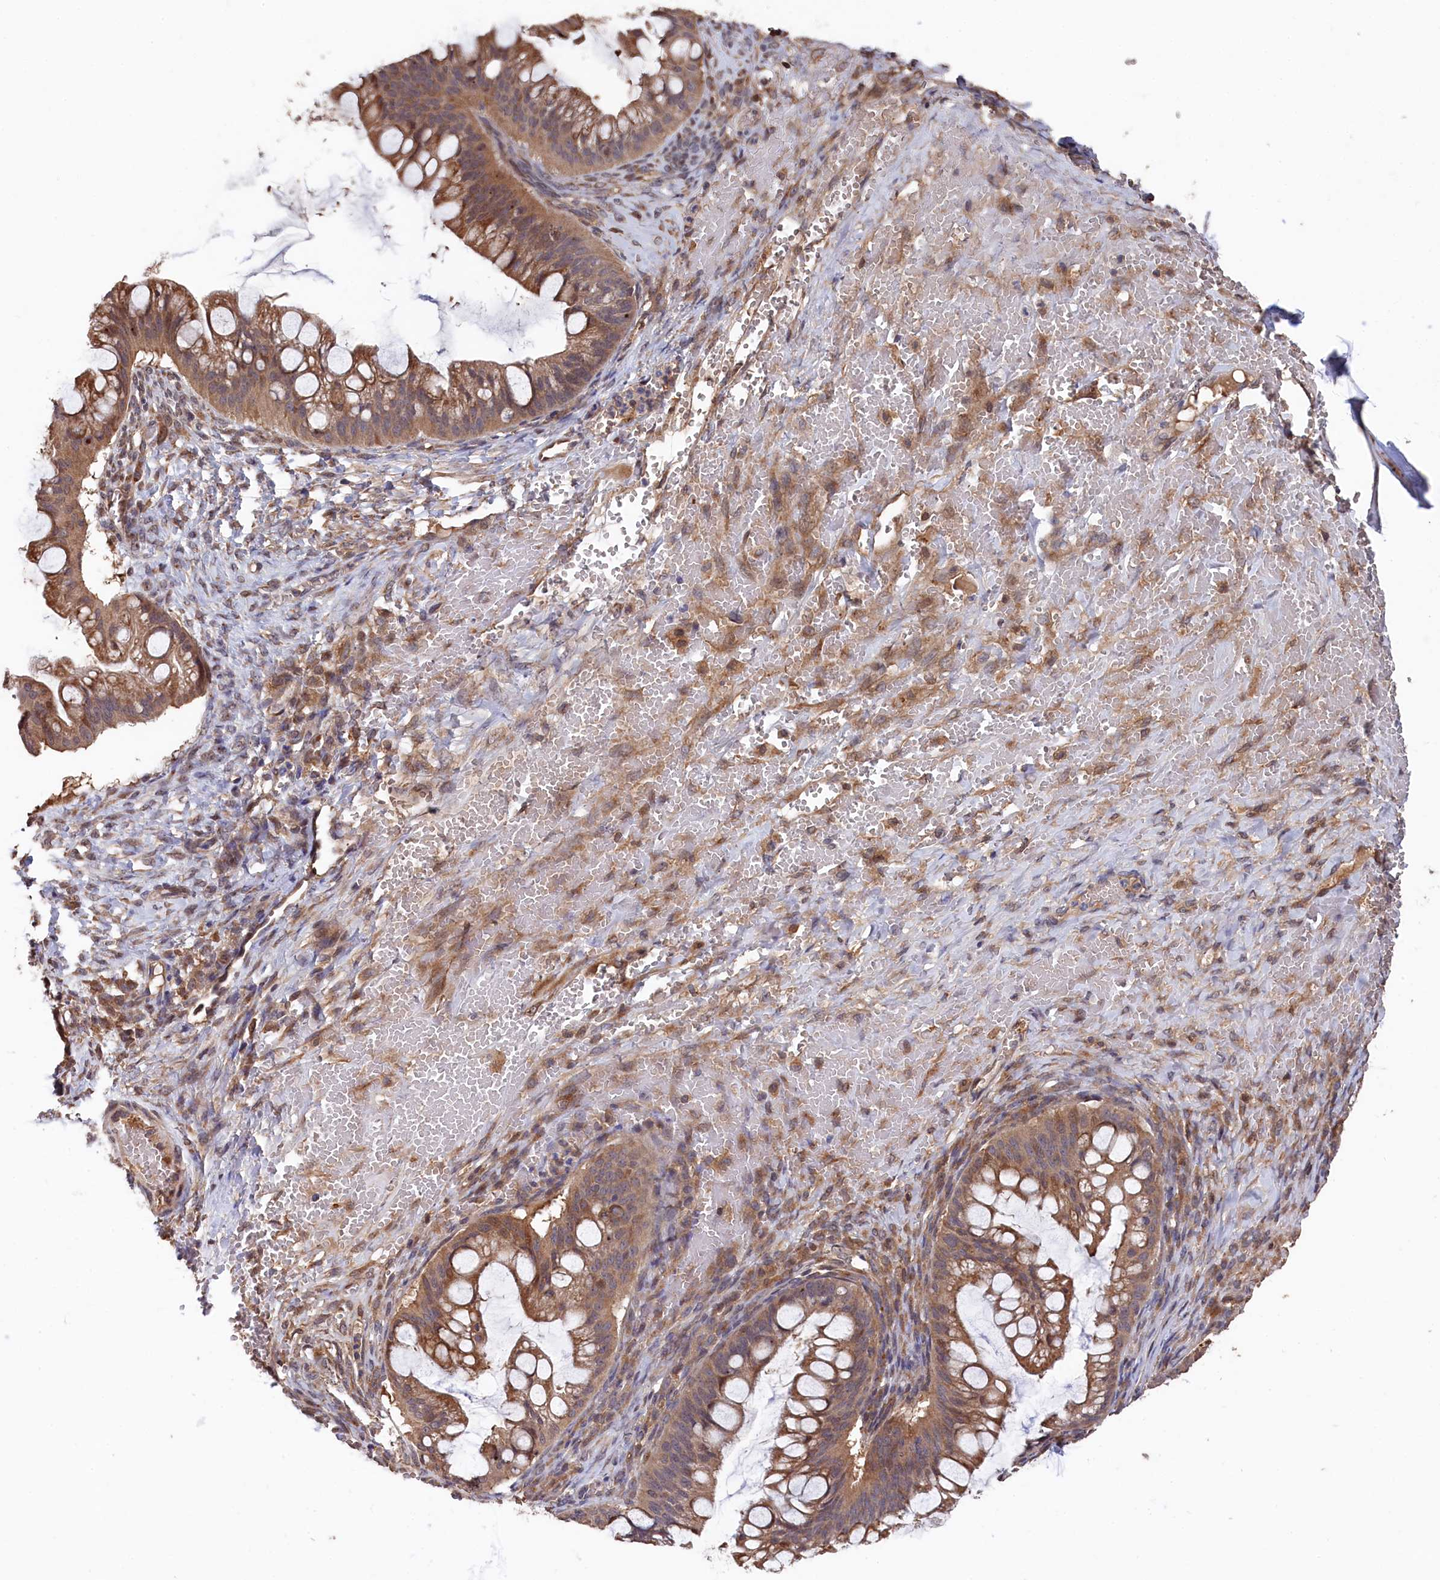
{"staining": {"intensity": "moderate", "quantity": ">75%", "location": "cytoplasmic/membranous"}, "tissue": "ovarian cancer", "cell_type": "Tumor cells", "image_type": "cancer", "snomed": [{"axis": "morphology", "description": "Cystadenocarcinoma, mucinous, NOS"}, {"axis": "topography", "description": "Ovary"}], "caption": "A histopathology image of ovarian cancer stained for a protein displays moderate cytoplasmic/membranous brown staining in tumor cells.", "gene": "SLC12A4", "patient": {"sex": "female", "age": 73}}